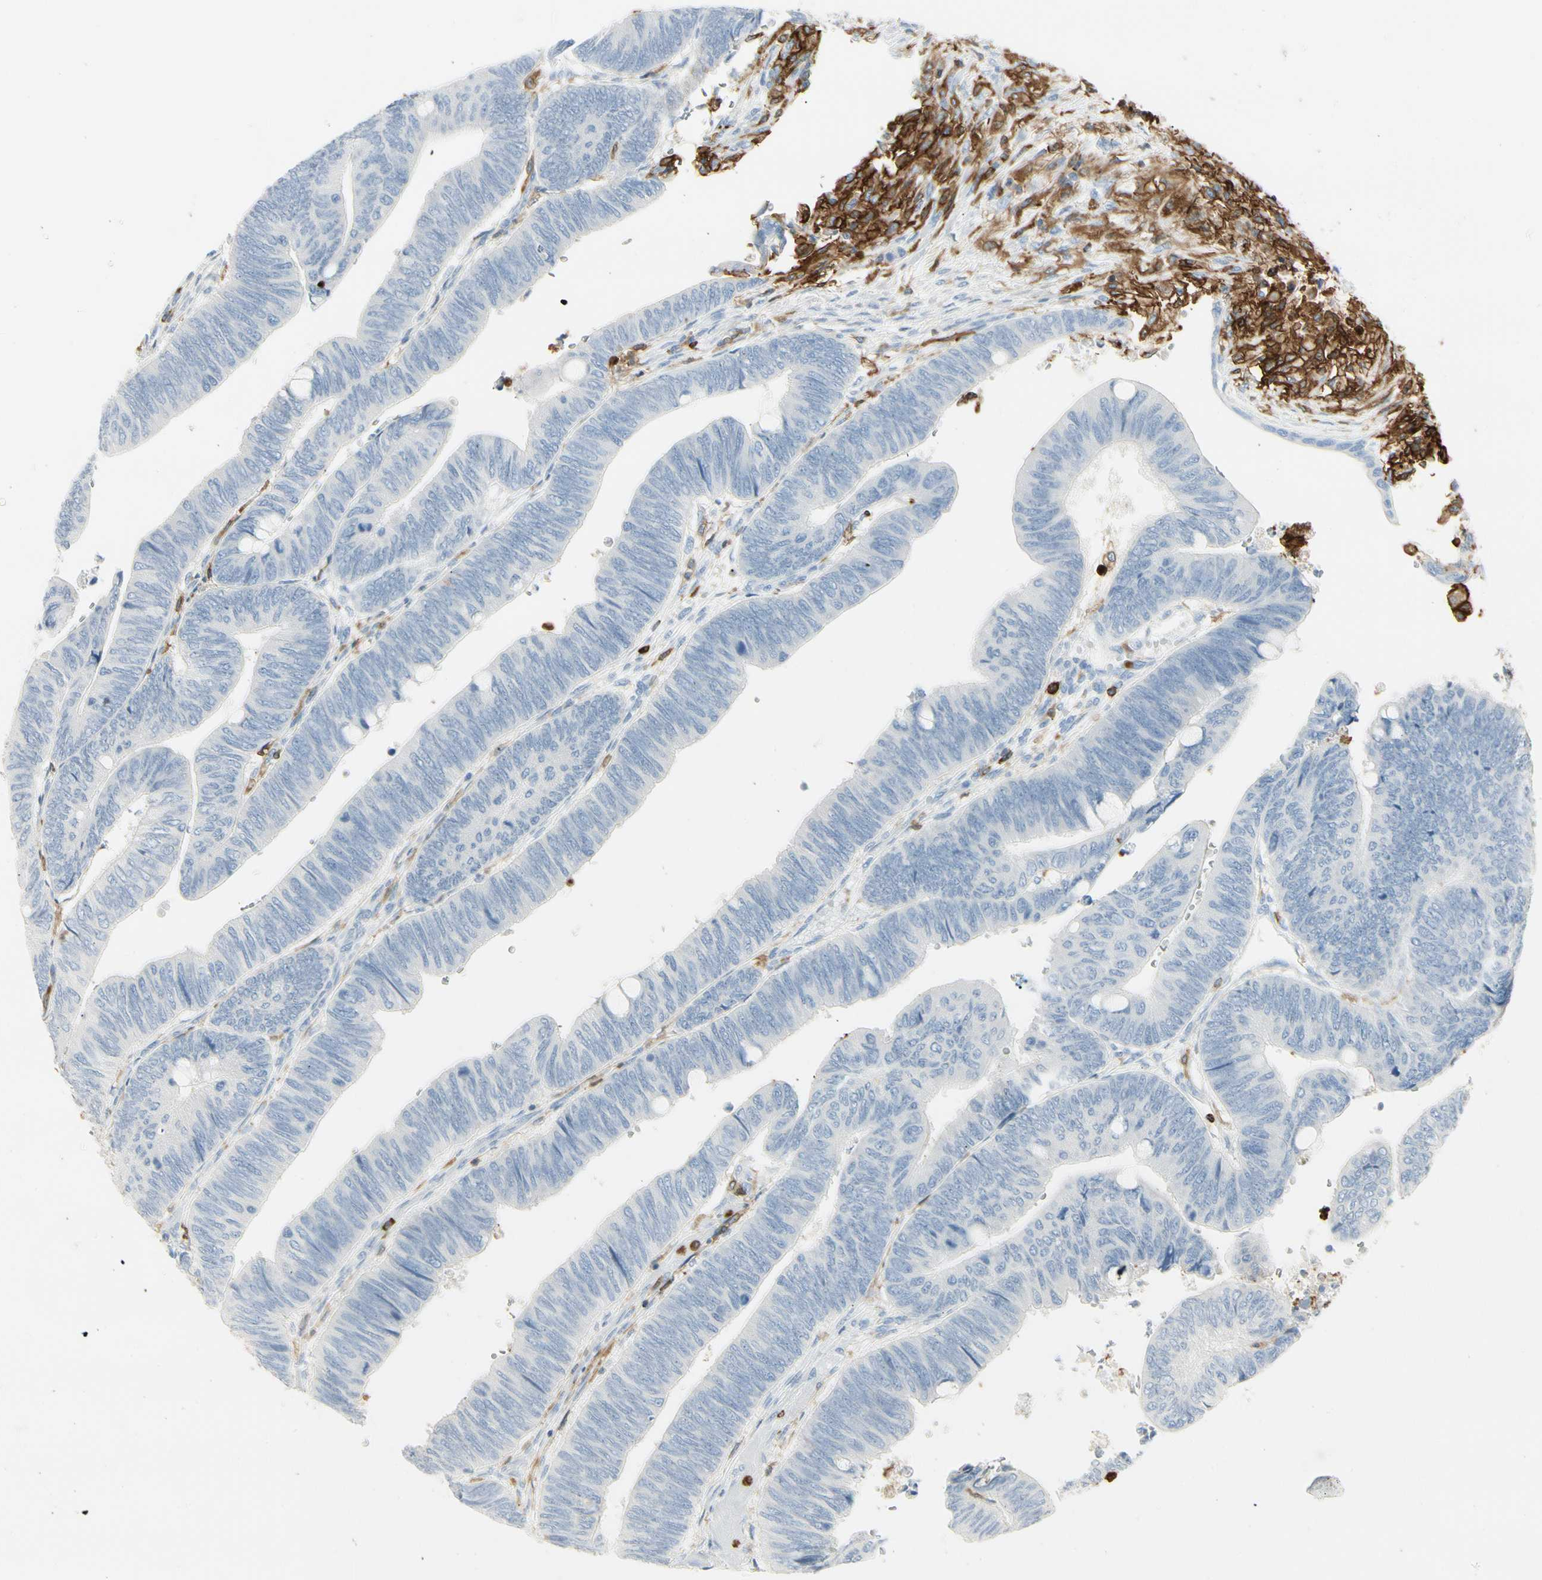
{"staining": {"intensity": "negative", "quantity": "none", "location": "none"}, "tissue": "colorectal cancer", "cell_type": "Tumor cells", "image_type": "cancer", "snomed": [{"axis": "morphology", "description": "Normal tissue, NOS"}, {"axis": "morphology", "description": "Adenocarcinoma, NOS"}, {"axis": "topography", "description": "Rectum"}, {"axis": "topography", "description": "Peripheral nerve tissue"}], "caption": "This is a photomicrograph of immunohistochemistry staining of adenocarcinoma (colorectal), which shows no staining in tumor cells.", "gene": "ITGB2", "patient": {"sex": "male", "age": 92}}